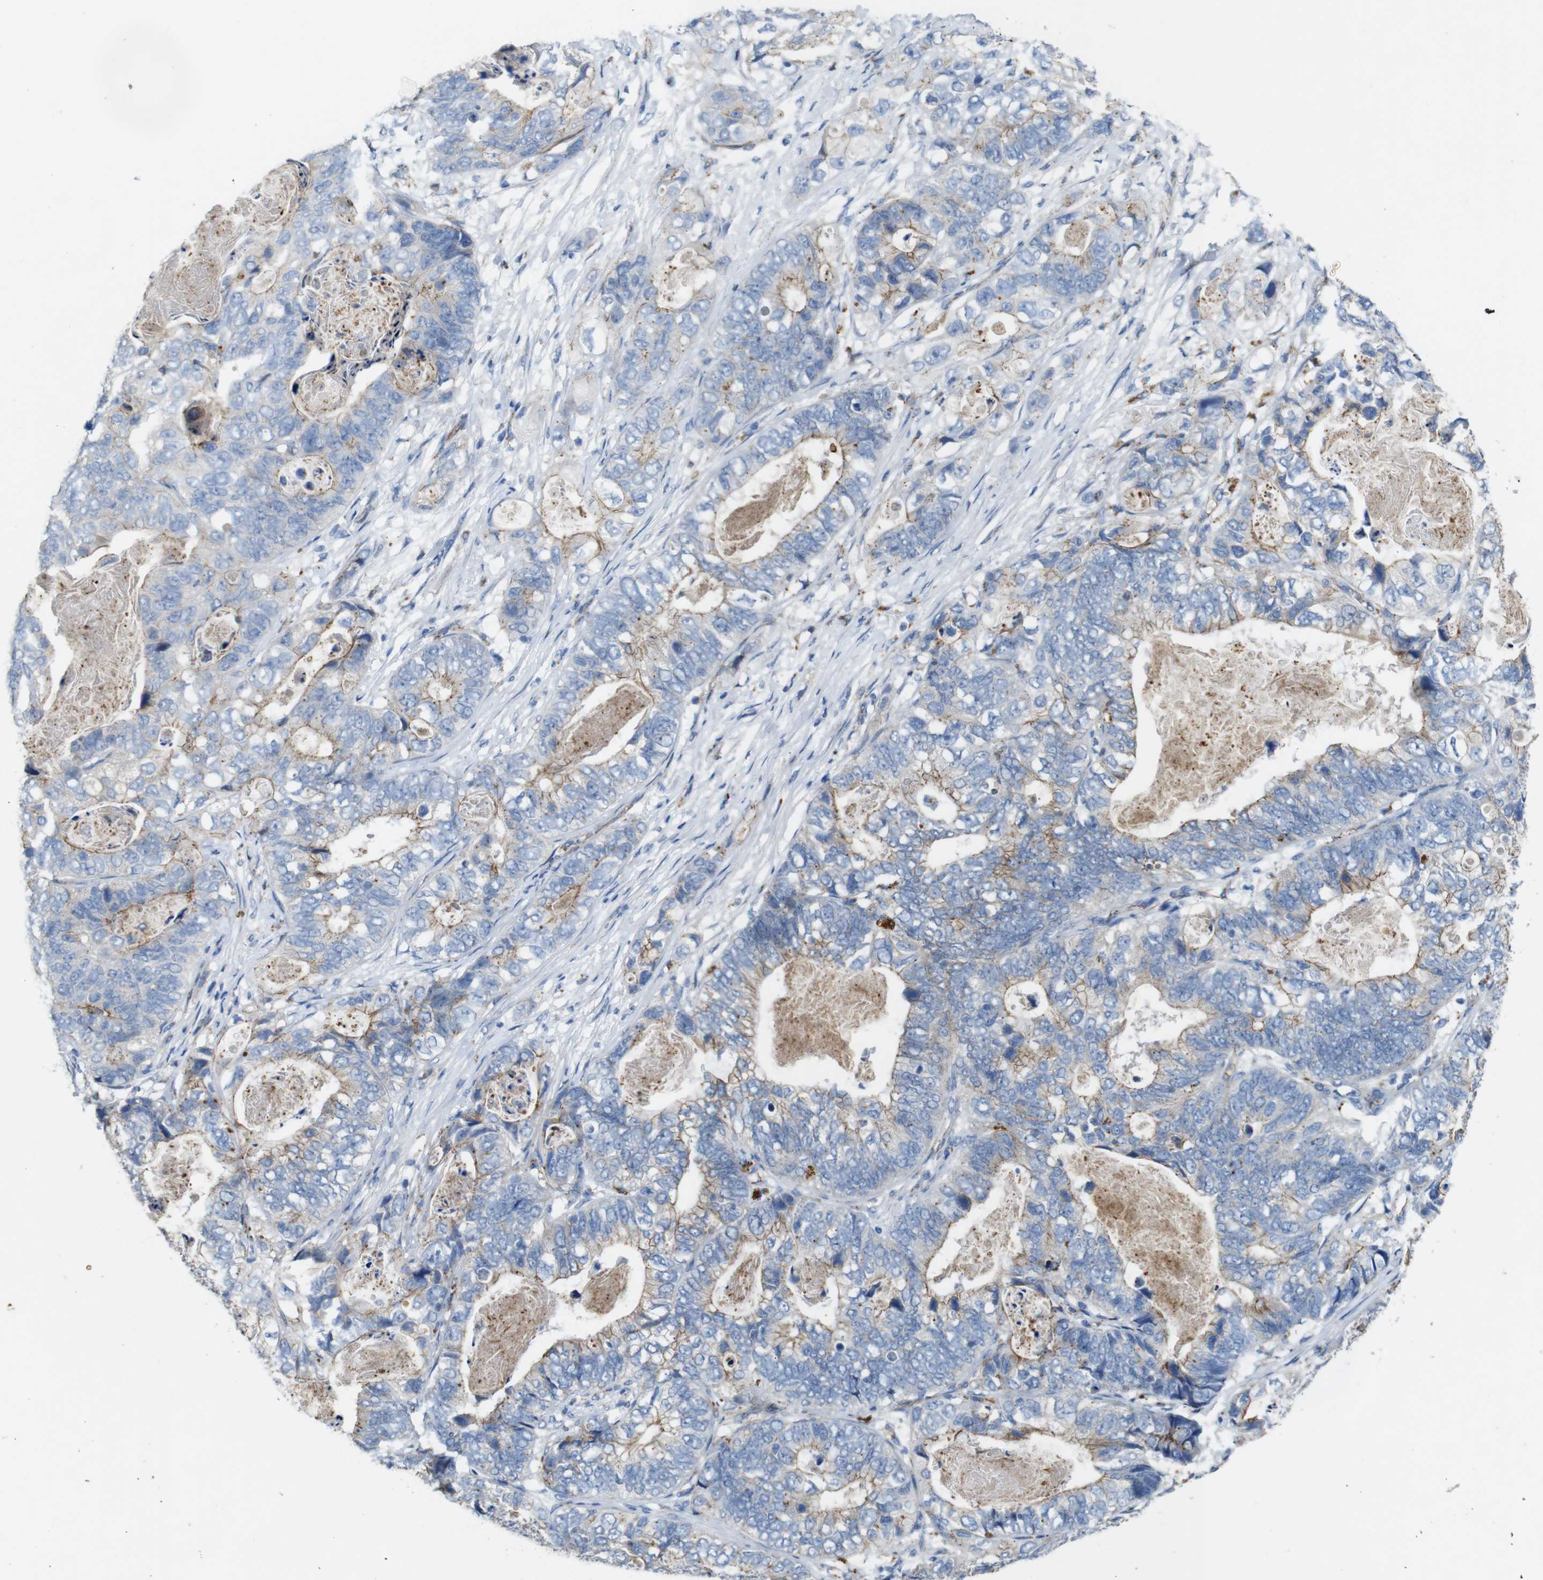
{"staining": {"intensity": "weak", "quantity": "25%-75%", "location": "cytoplasmic/membranous"}, "tissue": "stomach cancer", "cell_type": "Tumor cells", "image_type": "cancer", "snomed": [{"axis": "morphology", "description": "Adenocarcinoma, NOS"}, {"axis": "topography", "description": "Stomach"}], "caption": "Immunohistochemical staining of adenocarcinoma (stomach) demonstrates low levels of weak cytoplasmic/membranous protein positivity in approximately 25%-75% of tumor cells.", "gene": "NHLRC3", "patient": {"sex": "female", "age": 89}}